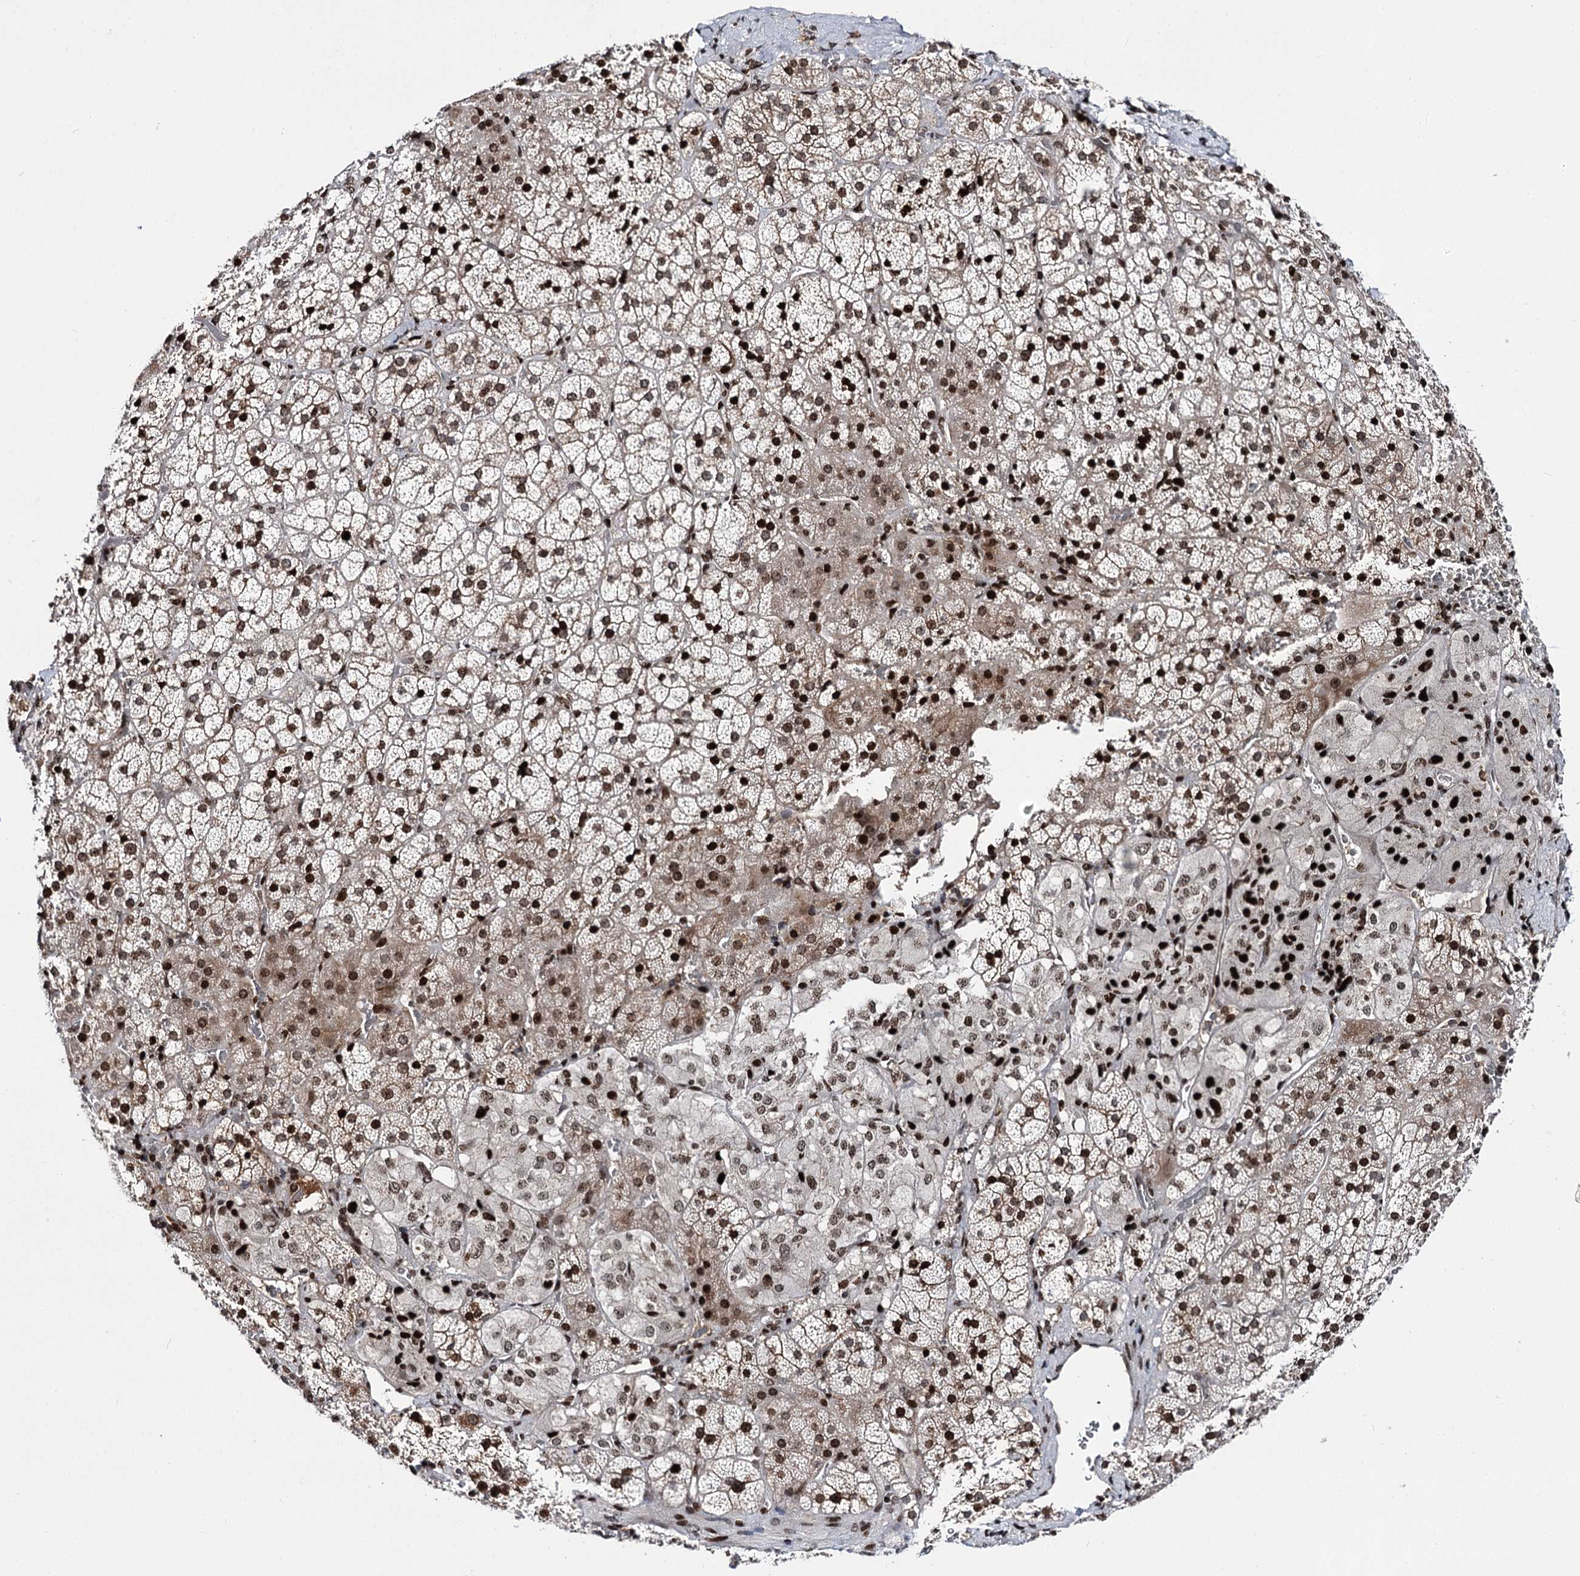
{"staining": {"intensity": "strong", "quantity": "25%-75%", "location": "nuclear"}, "tissue": "adrenal gland", "cell_type": "Glandular cells", "image_type": "normal", "snomed": [{"axis": "morphology", "description": "Normal tissue, NOS"}, {"axis": "topography", "description": "Adrenal gland"}], "caption": "A brown stain labels strong nuclear positivity of a protein in glandular cells of unremarkable adrenal gland.", "gene": "ITFG2", "patient": {"sex": "female", "age": 44}}